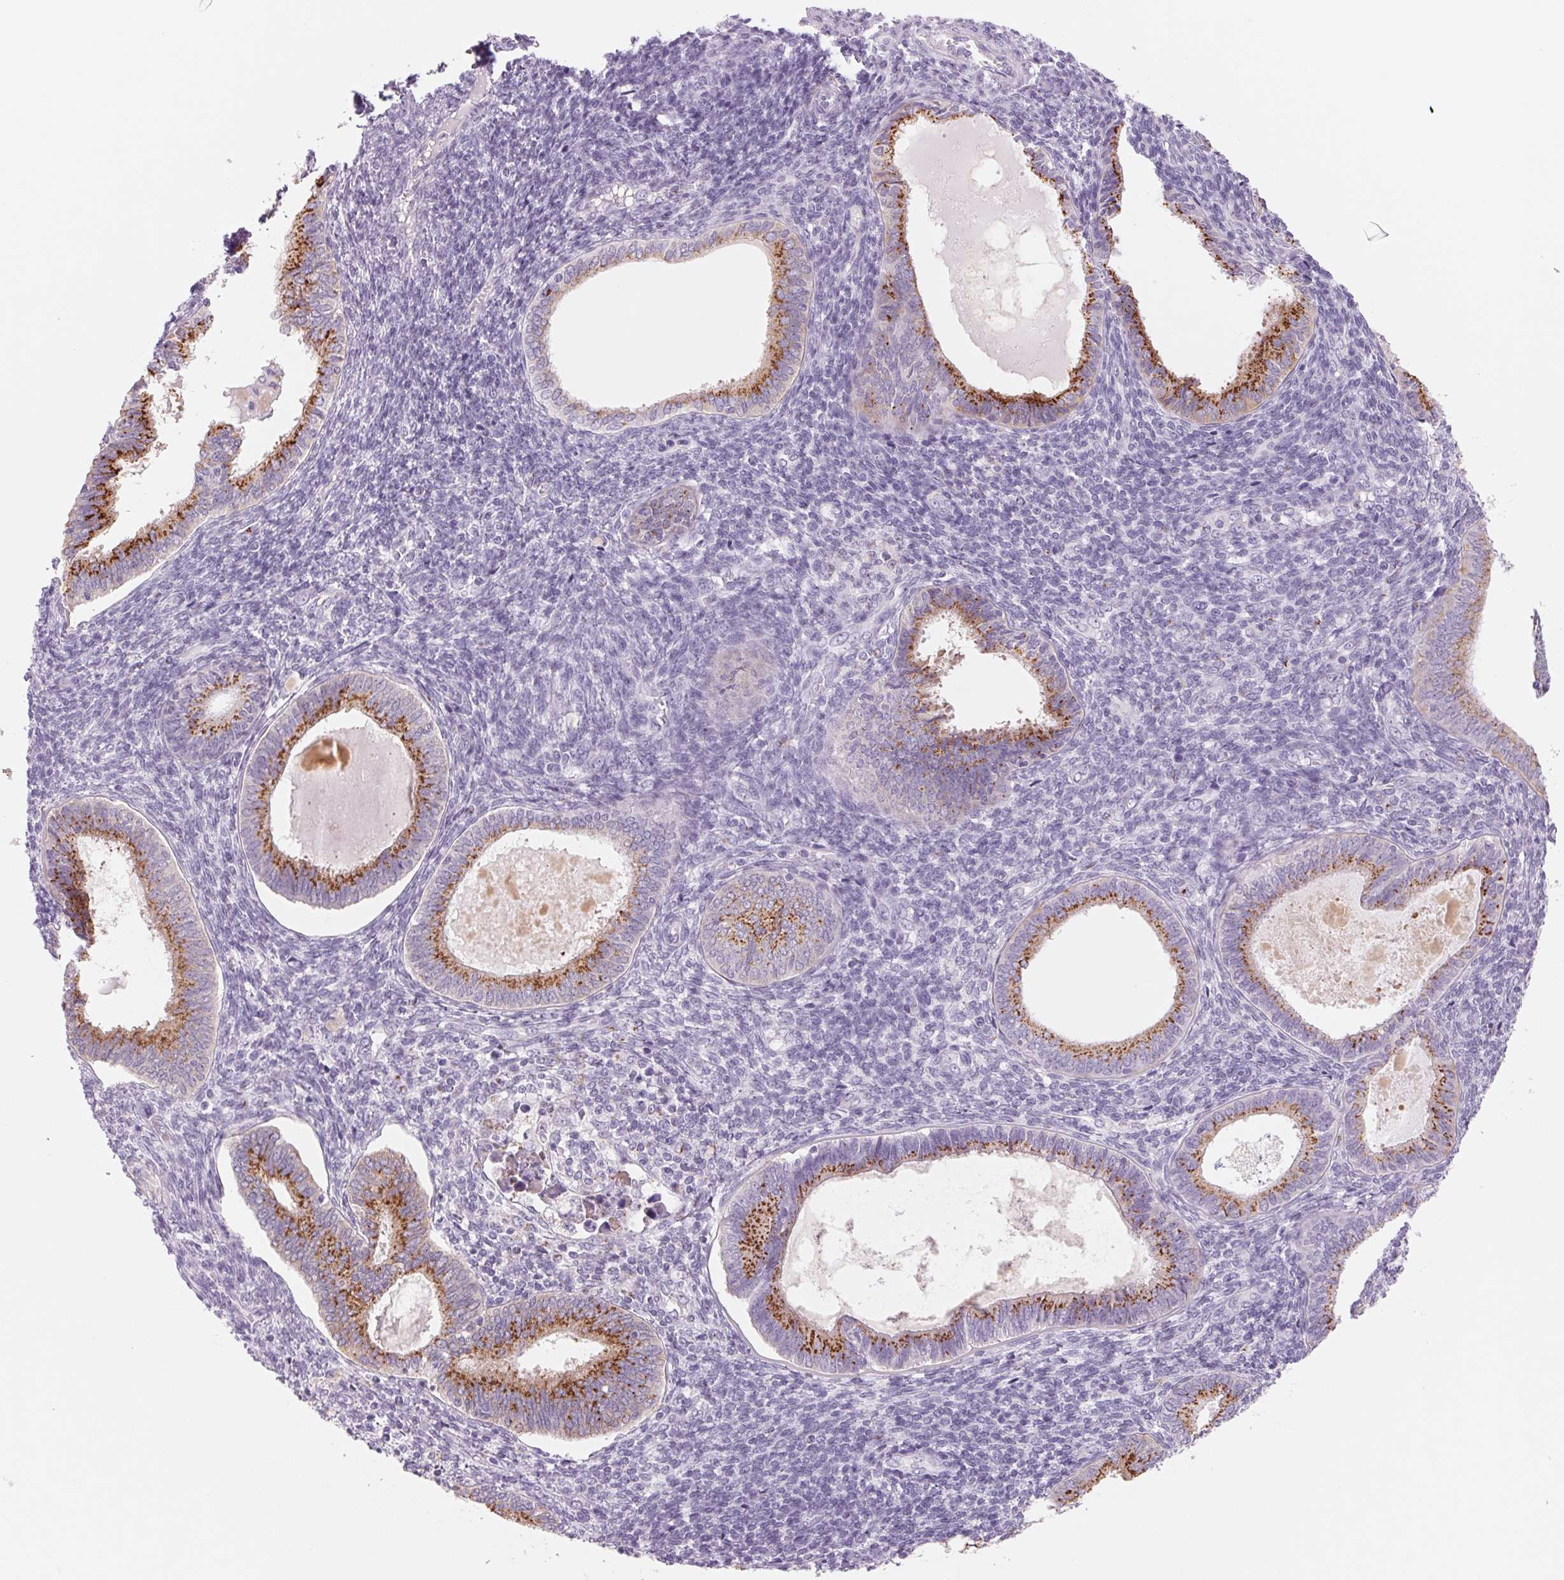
{"staining": {"intensity": "strong", "quantity": "25%-75%", "location": "cytoplasmic/membranous"}, "tissue": "endometrial cancer", "cell_type": "Tumor cells", "image_type": "cancer", "snomed": [{"axis": "morphology", "description": "Adenocarcinoma, NOS"}, {"axis": "topography", "description": "Uterus"}], "caption": "The micrograph shows a brown stain indicating the presence of a protein in the cytoplasmic/membranous of tumor cells in endometrial cancer.", "gene": "GALNT7", "patient": {"sex": "female", "age": 62}}